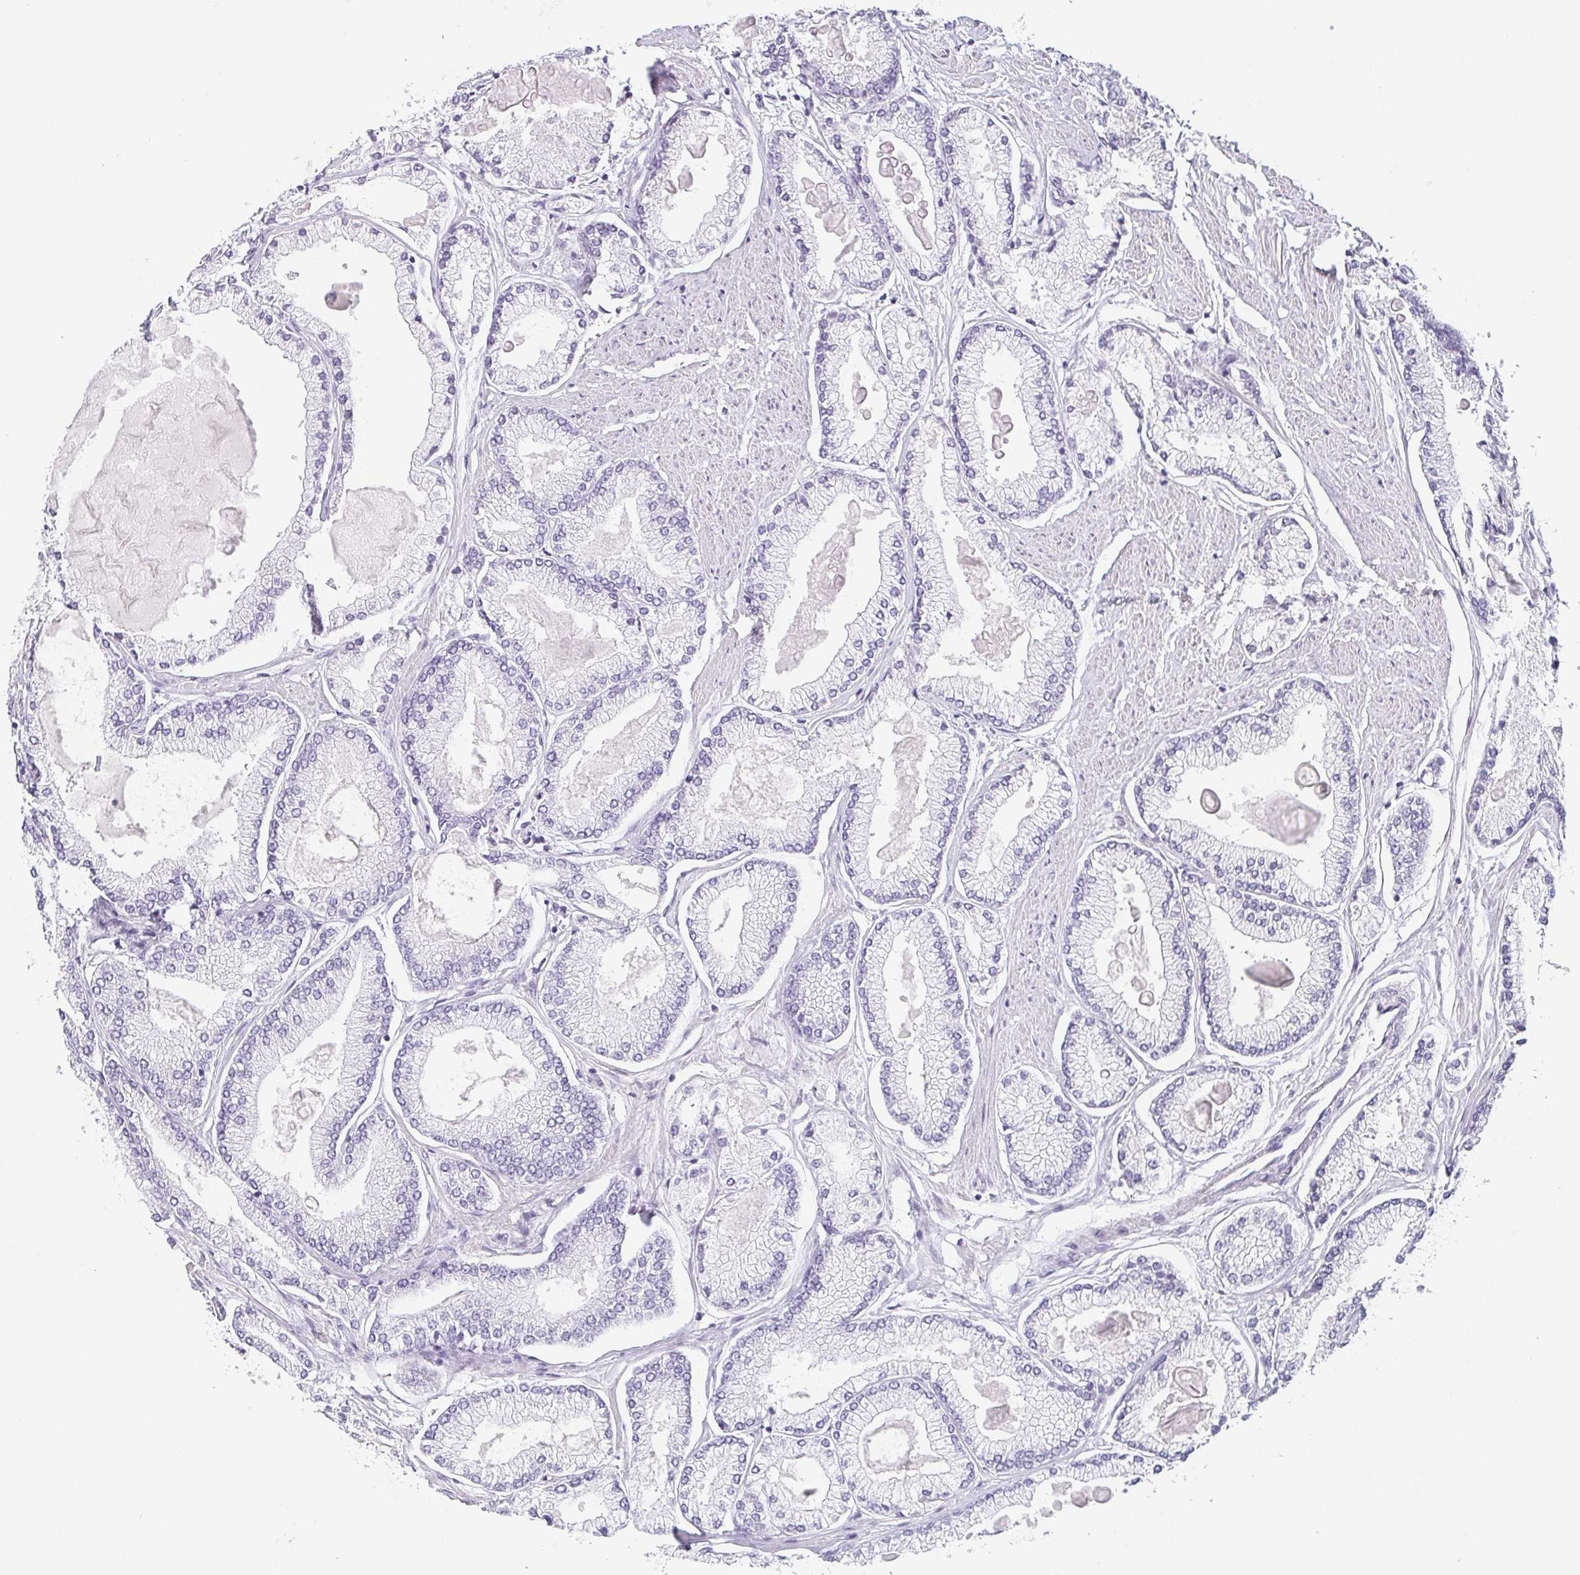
{"staining": {"intensity": "negative", "quantity": "none", "location": "none"}, "tissue": "prostate cancer", "cell_type": "Tumor cells", "image_type": "cancer", "snomed": [{"axis": "morphology", "description": "Adenocarcinoma, High grade"}, {"axis": "topography", "description": "Prostate"}], "caption": "Prostate cancer (adenocarcinoma (high-grade)) was stained to show a protein in brown. There is no significant staining in tumor cells. (Stains: DAB immunohistochemistry with hematoxylin counter stain, Microscopy: brightfield microscopy at high magnification).", "gene": "PRR27", "patient": {"sex": "male", "age": 68}}